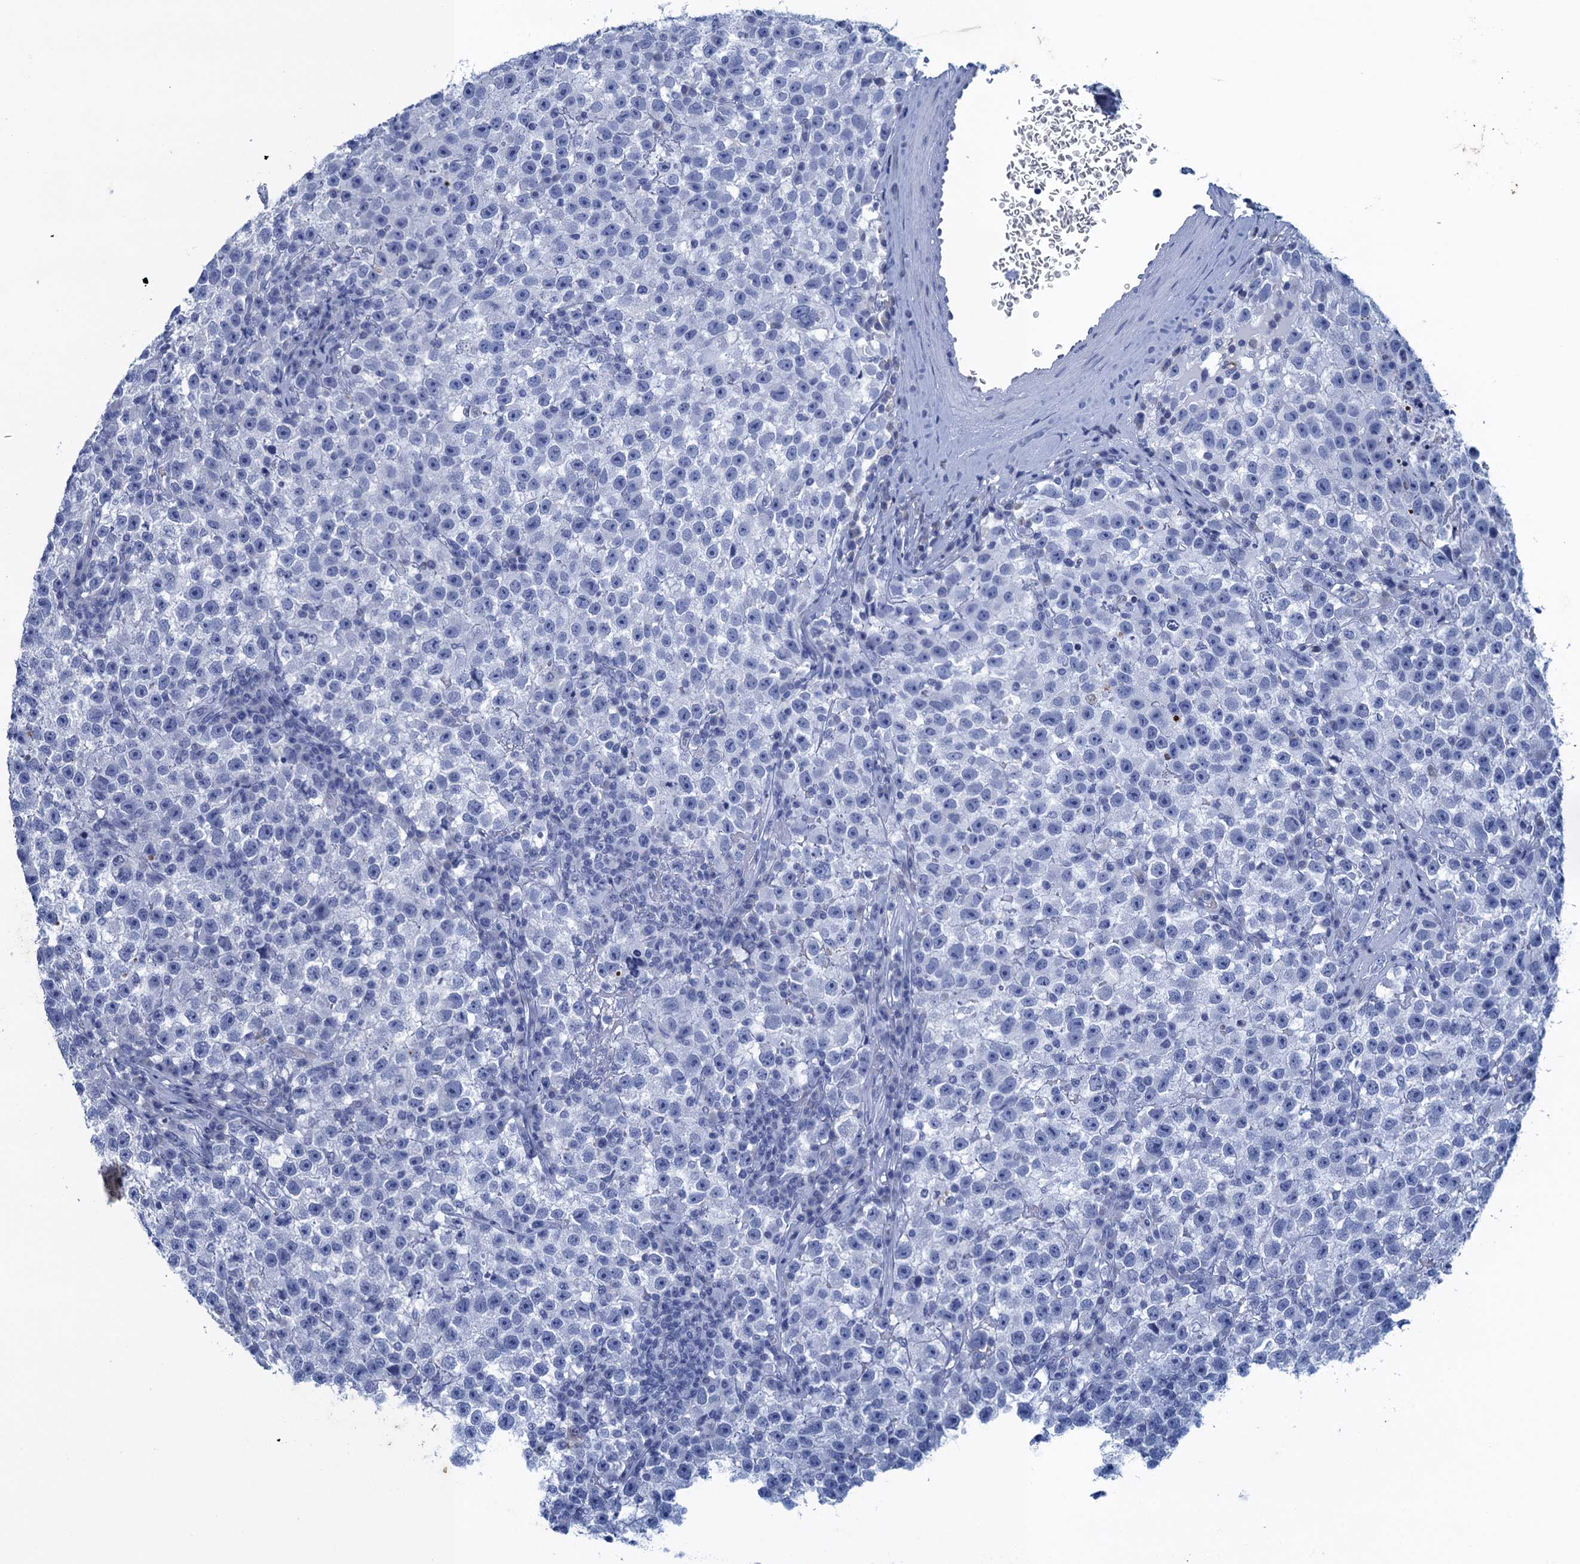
{"staining": {"intensity": "negative", "quantity": "none", "location": "none"}, "tissue": "testis cancer", "cell_type": "Tumor cells", "image_type": "cancer", "snomed": [{"axis": "morphology", "description": "Seminoma, NOS"}, {"axis": "topography", "description": "Testis"}], "caption": "Immunohistochemistry histopathology image of human seminoma (testis) stained for a protein (brown), which displays no staining in tumor cells.", "gene": "SCEL", "patient": {"sex": "male", "age": 22}}